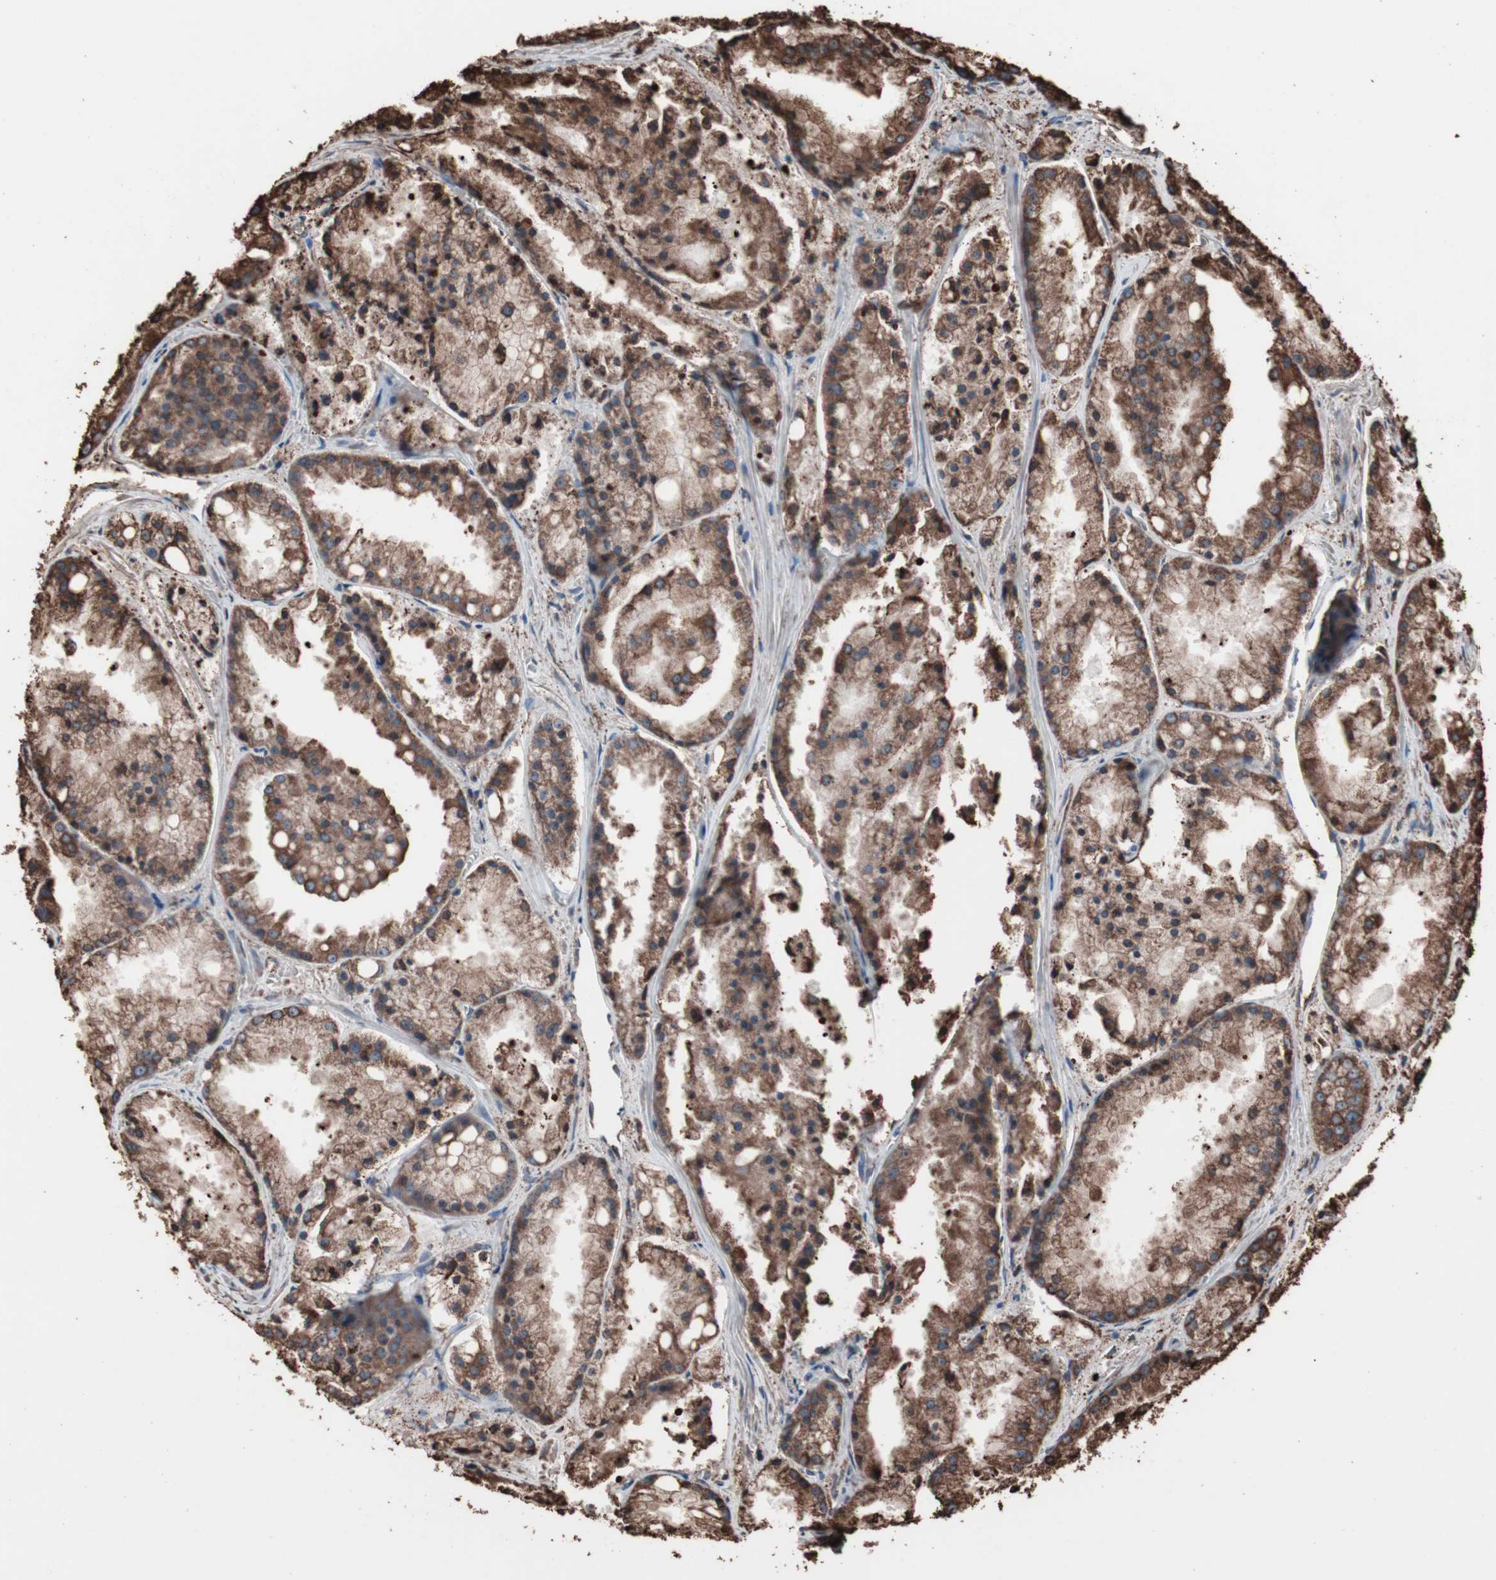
{"staining": {"intensity": "strong", "quantity": ">75%", "location": "cytoplasmic/membranous"}, "tissue": "prostate cancer", "cell_type": "Tumor cells", "image_type": "cancer", "snomed": [{"axis": "morphology", "description": "Adenocarcinoma, Low grade"}, {"axis": "topography", "description": "Prostate"}], "caption": "Adenocarcinoma (low-grade) (prostate) stained with DAB immunohistochemistry (IHC) reveals high levels of strong cytoplasmic/membranous positivity in about >75% of tumor cells.", "gene": "HSP90B1", "patient": {"sex": "male", "age": 64}}